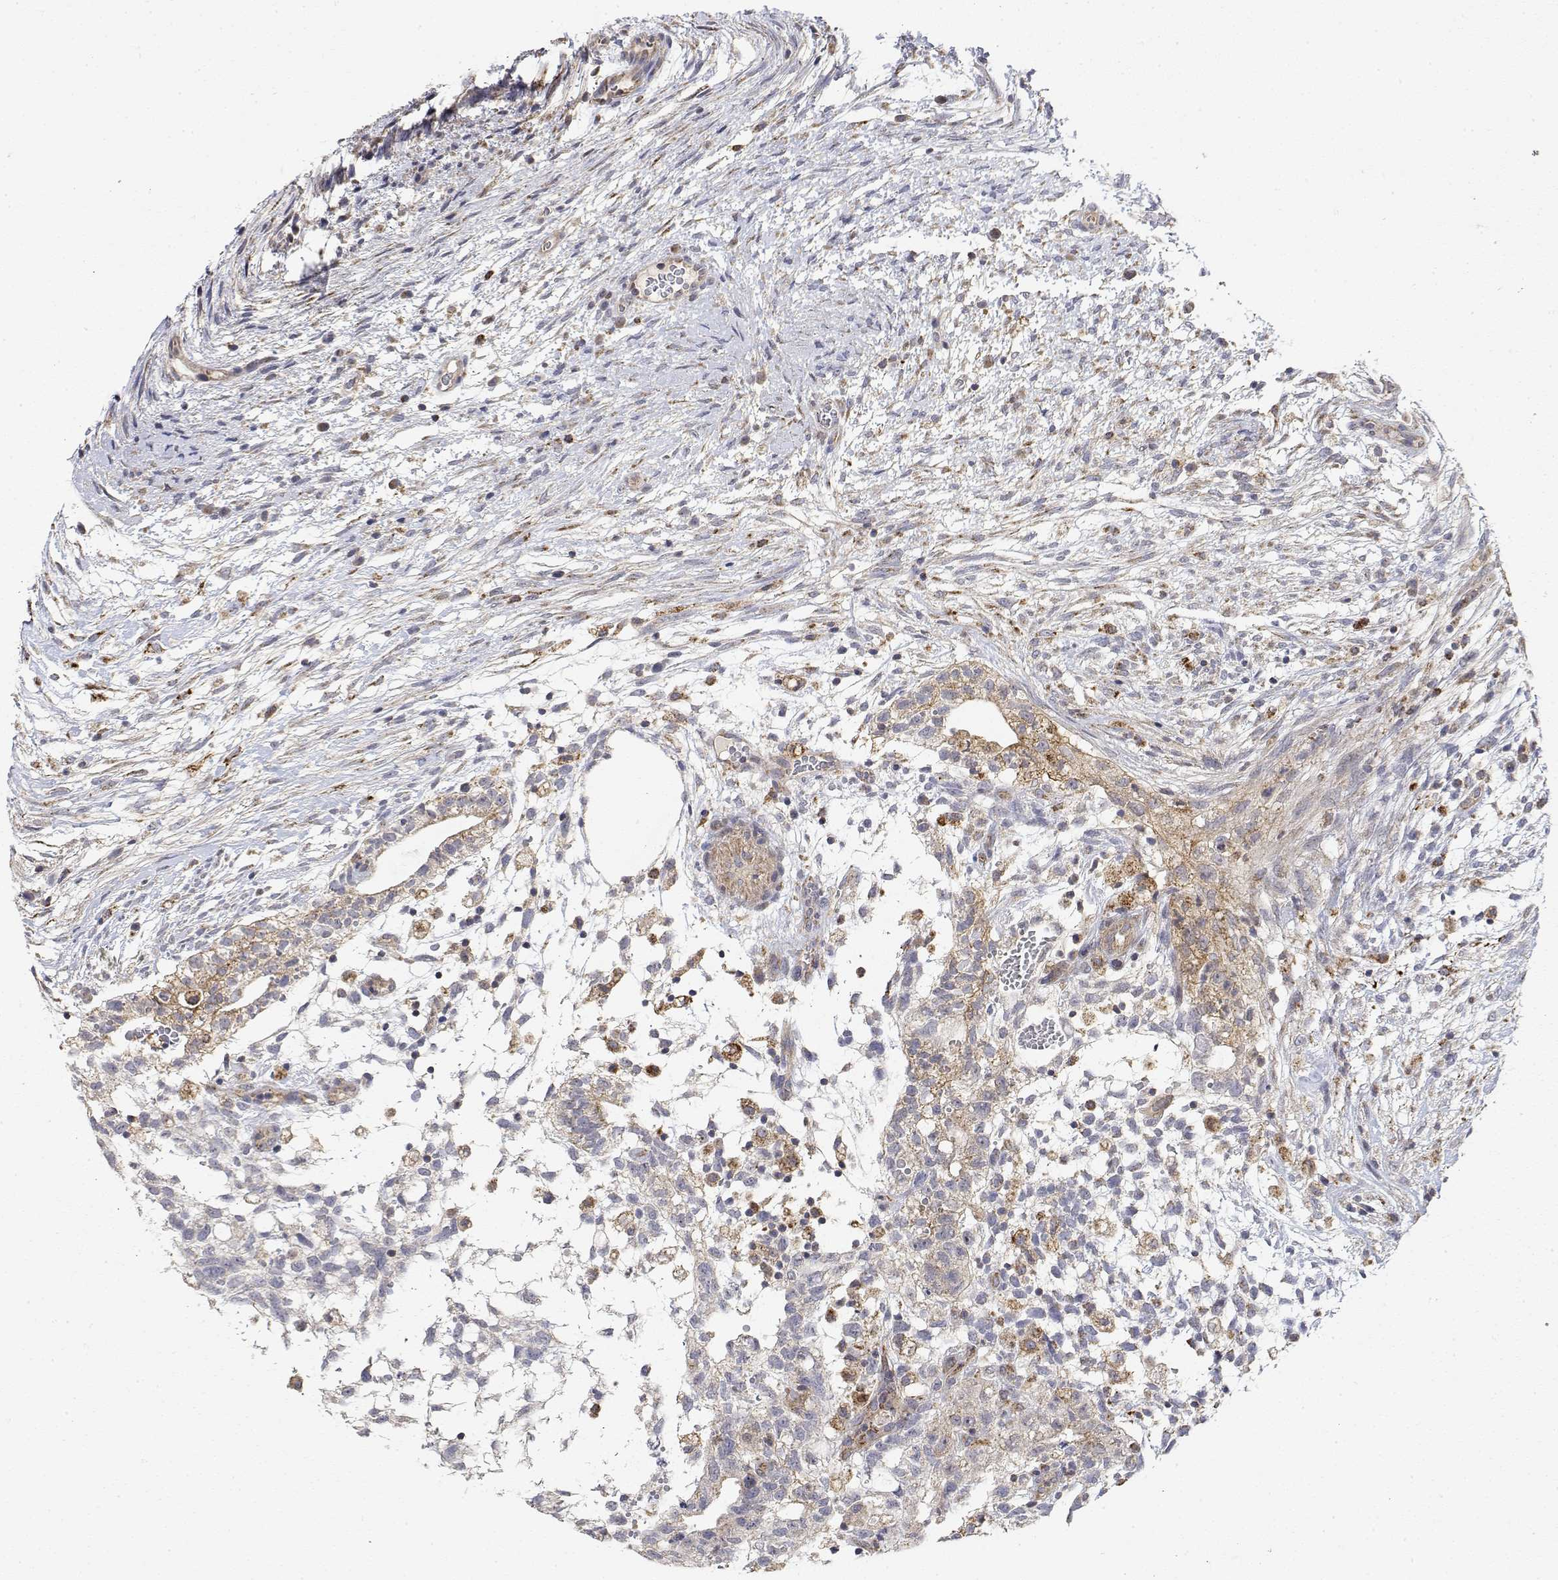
{"staining": {"intensity": "weak", "quantity": "25%-75%", "location": "cytoplasmic/membranous"}, "tissue": "testis cancer", "cell_type": "Tumor cells", "image_type": "cancer", "snomed": [{"axis": "morphology", "description": "Carcinoma, Embryonal, NOS"}, {"axis": "topography", "description": "Testis"}], "caption": "The image exhibits immunohistochemical staining of testis embryonal carcinoma. There is weak cytoplasmic/membranous staining is seen in about 25%-75% of tumor cells.", "gene": "LONRF3", "patient": {"sex": "male", "age": 32}}